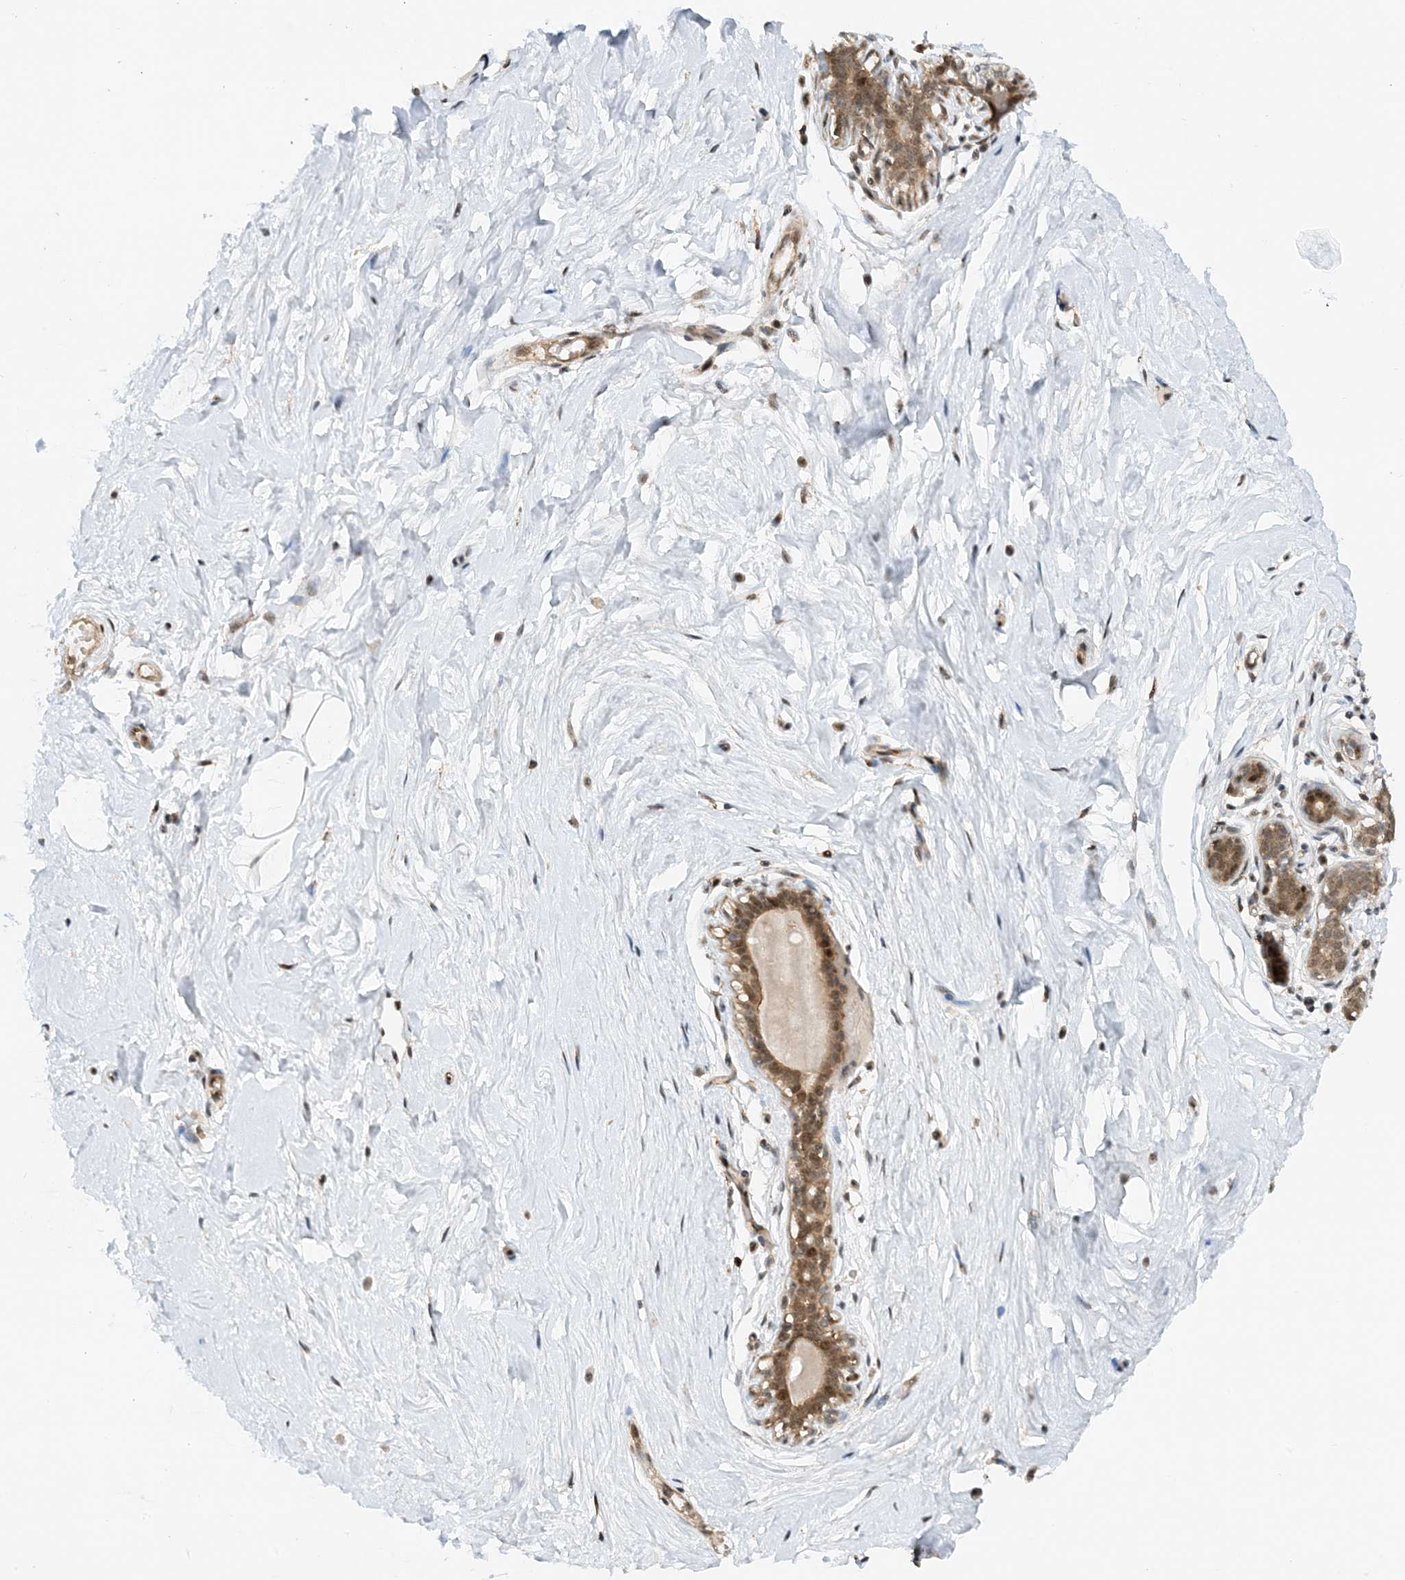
{"staining": {"intensity": "negative", "quantity": "none", "location": "none"}, "tissue": "breast", "cell_type": "Adipocytes", "image_type": "normal", "snomed": [{"axis": "morphology", "description": "Normal tissue, NOS"}, {"axis": "morphology", "description": "Adenoma, NOS"}, {"axis": "topography", "description": "Breast"}], "caption": "Adipocytes show no significant protein positivity in benign breast. (Immunohistochemistry, brightfield microscopy, high magnification).", "gene": "TATDN3", "patient": {"sex": "female", "age": 23}}